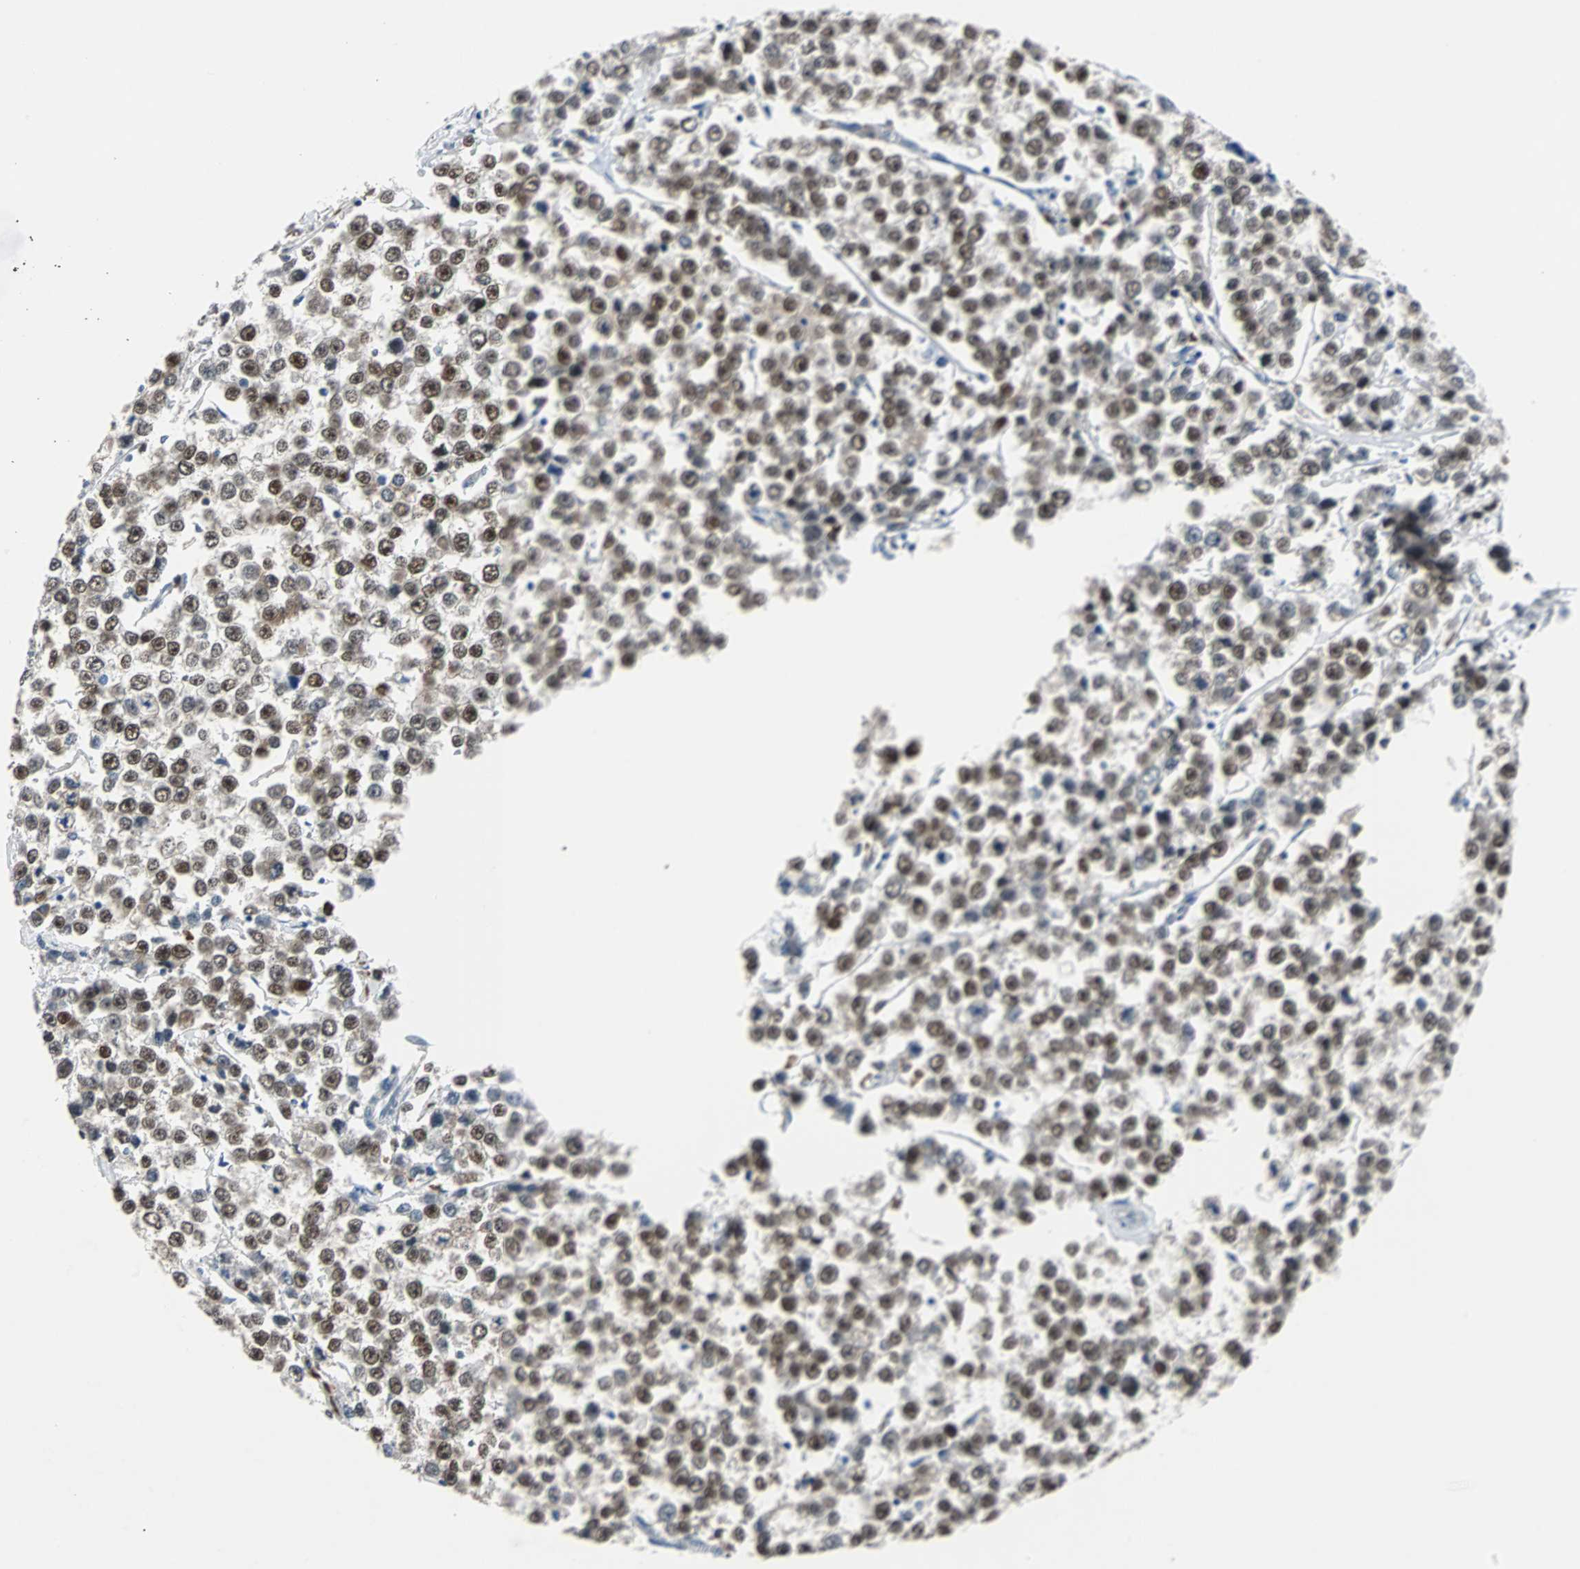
{"staining": {"intensity": "strong", "quantity": ">75%", "location": "nuclear"}, "tissue": "testis cancer", "cell_type": "Tumor cells", "image_type": "cancer", "snomed": [{"axis": "morphology", "description": "Seminoma, NOS"}, {"axis": "morphology", "description": "Carcinoma, Embryonal, NOS"}, {"axis": "topography", "description": "Testis"}], "caption": "Human testis seminoma stained with a brown dye exhibits strong nuclear positive staining in about >75% of tumor cells.", "gene": "USP28", "patient": {"sex": "male", "age": 52}}